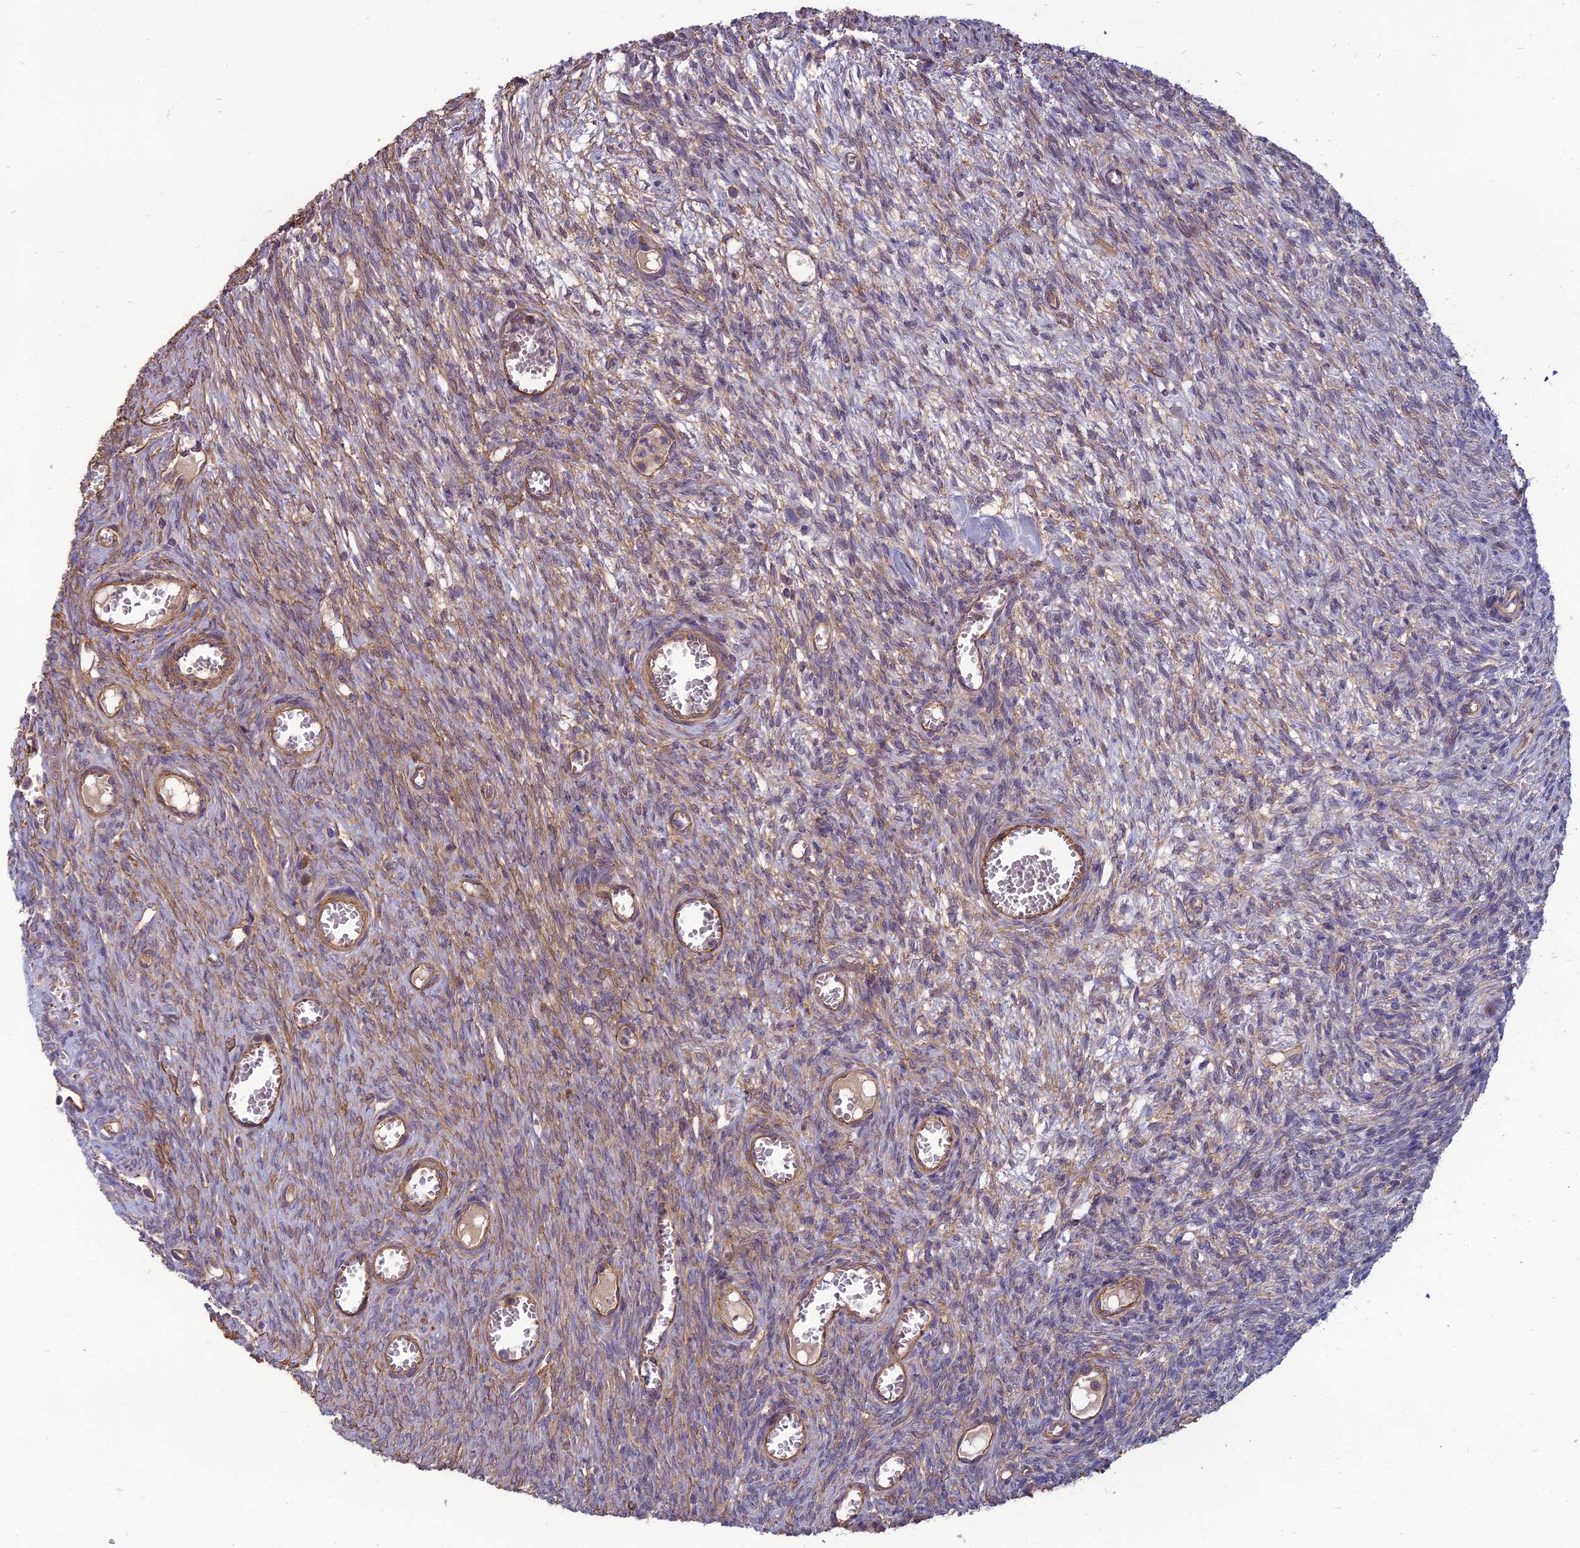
{"staining": {"intensity": "negative", "quantity": "none", "location": "none"}, "tissue": "ovary", "cell_type": "Follicle cells", "image_type": "normal", "snomed": [{"axis": "morphology", "description": "Normal tissue, NOS"}, {"axis": "topography", "description": "Ovary"}], "caption": "High power microscopy photomicrograph of an immunohistochemistry image of benign ovary, revealing no significant staining in follicle cells.", "gene": "WDR24", "patient": {"sex": "female", "age": 44}}